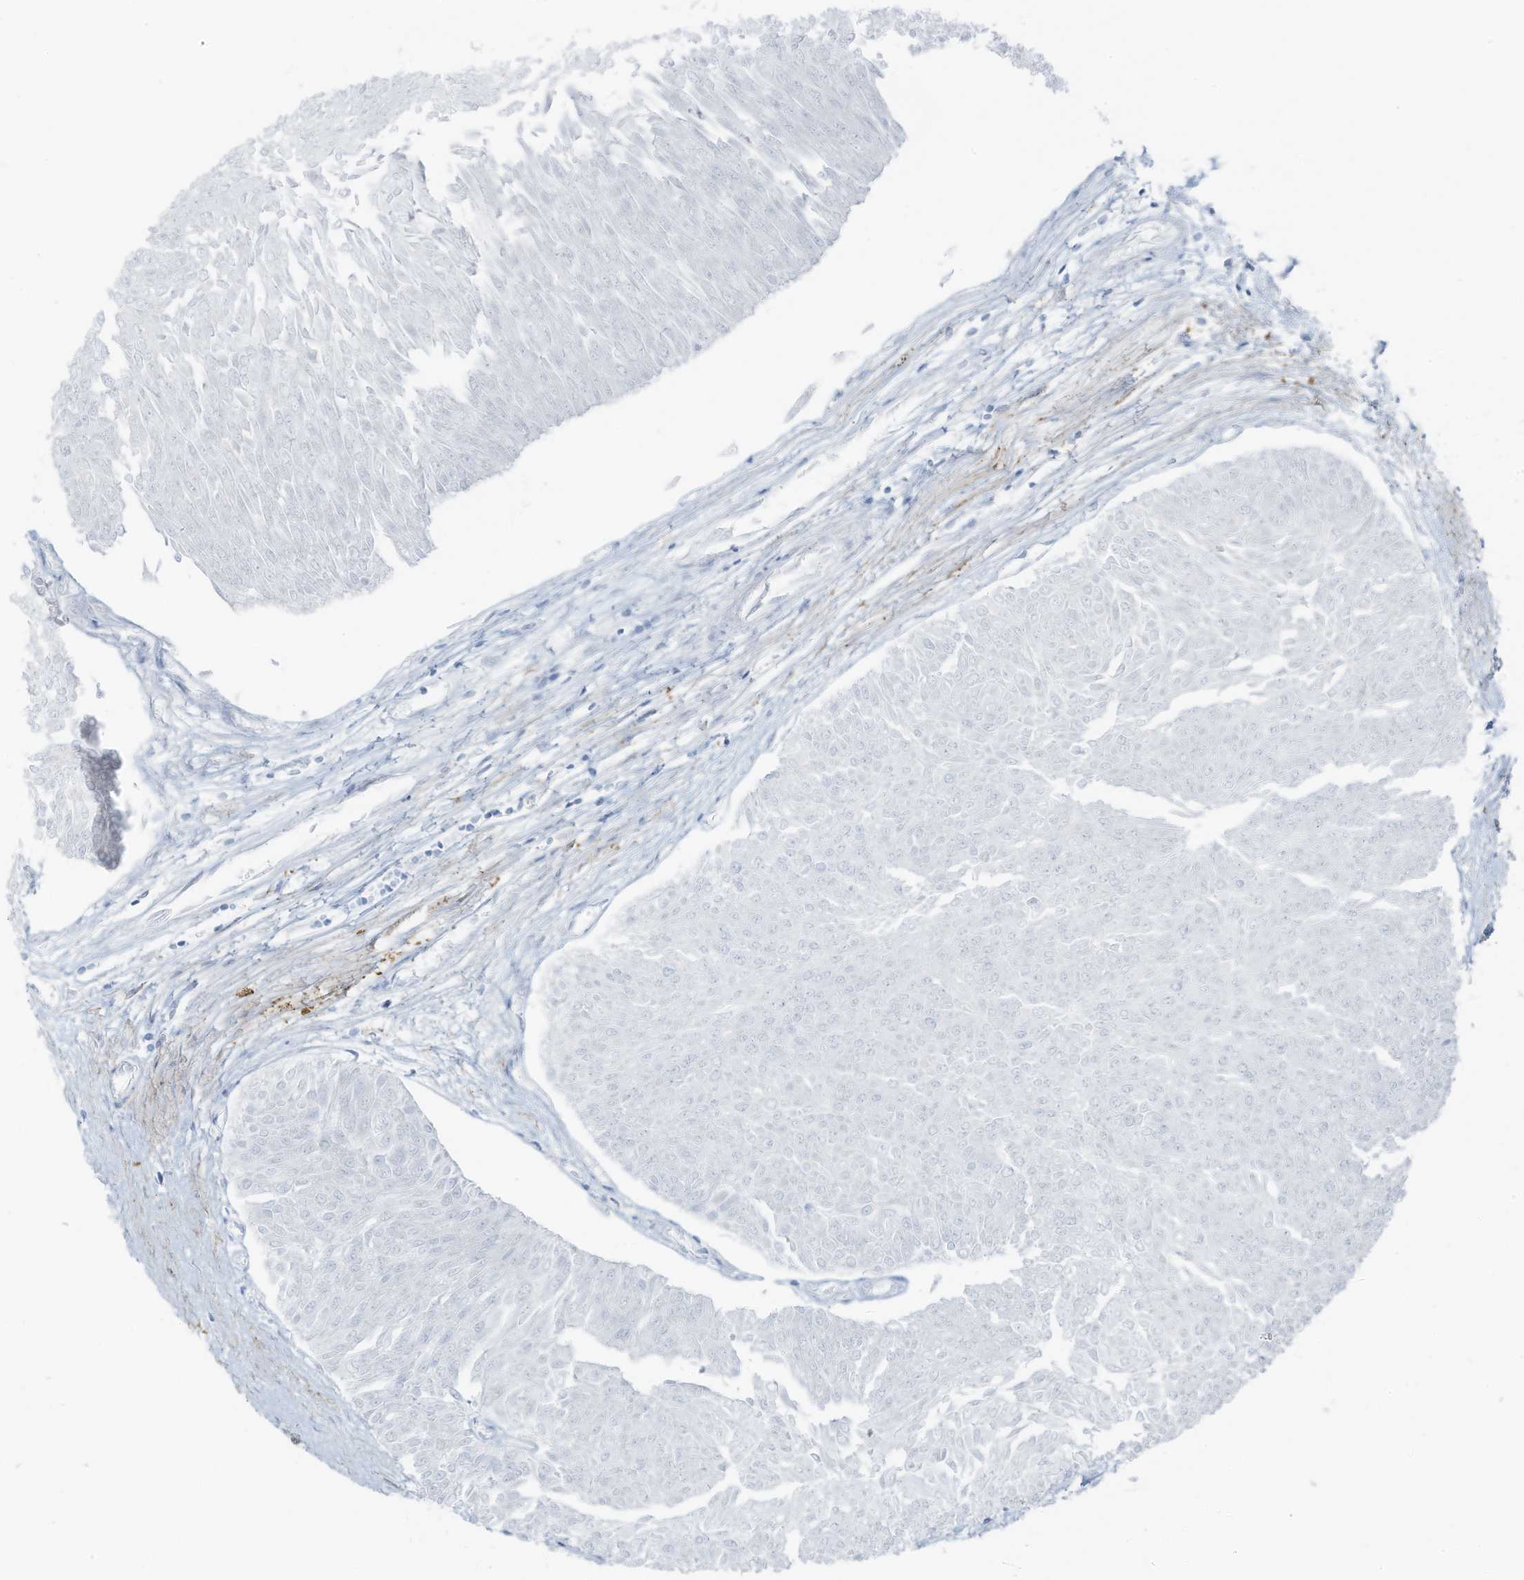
{"staining": {"intensity": "negative", "quantity": "none", "location": "none"}, "tissue": "urothelial cancer", "cell_type": "Tumor cells", "image_type": "cancer", "snomed": [{"axis": "morphology", "description": "Urothelial carcinoma, Low grade"}, {"axis": "topography", "description": "Urinary bladder"}], "caption": "There is no significant staining in tumor cells of urothelial cancer.", "gene": "SLC25A43", "patient": {"sex": "male", "age": 67}}